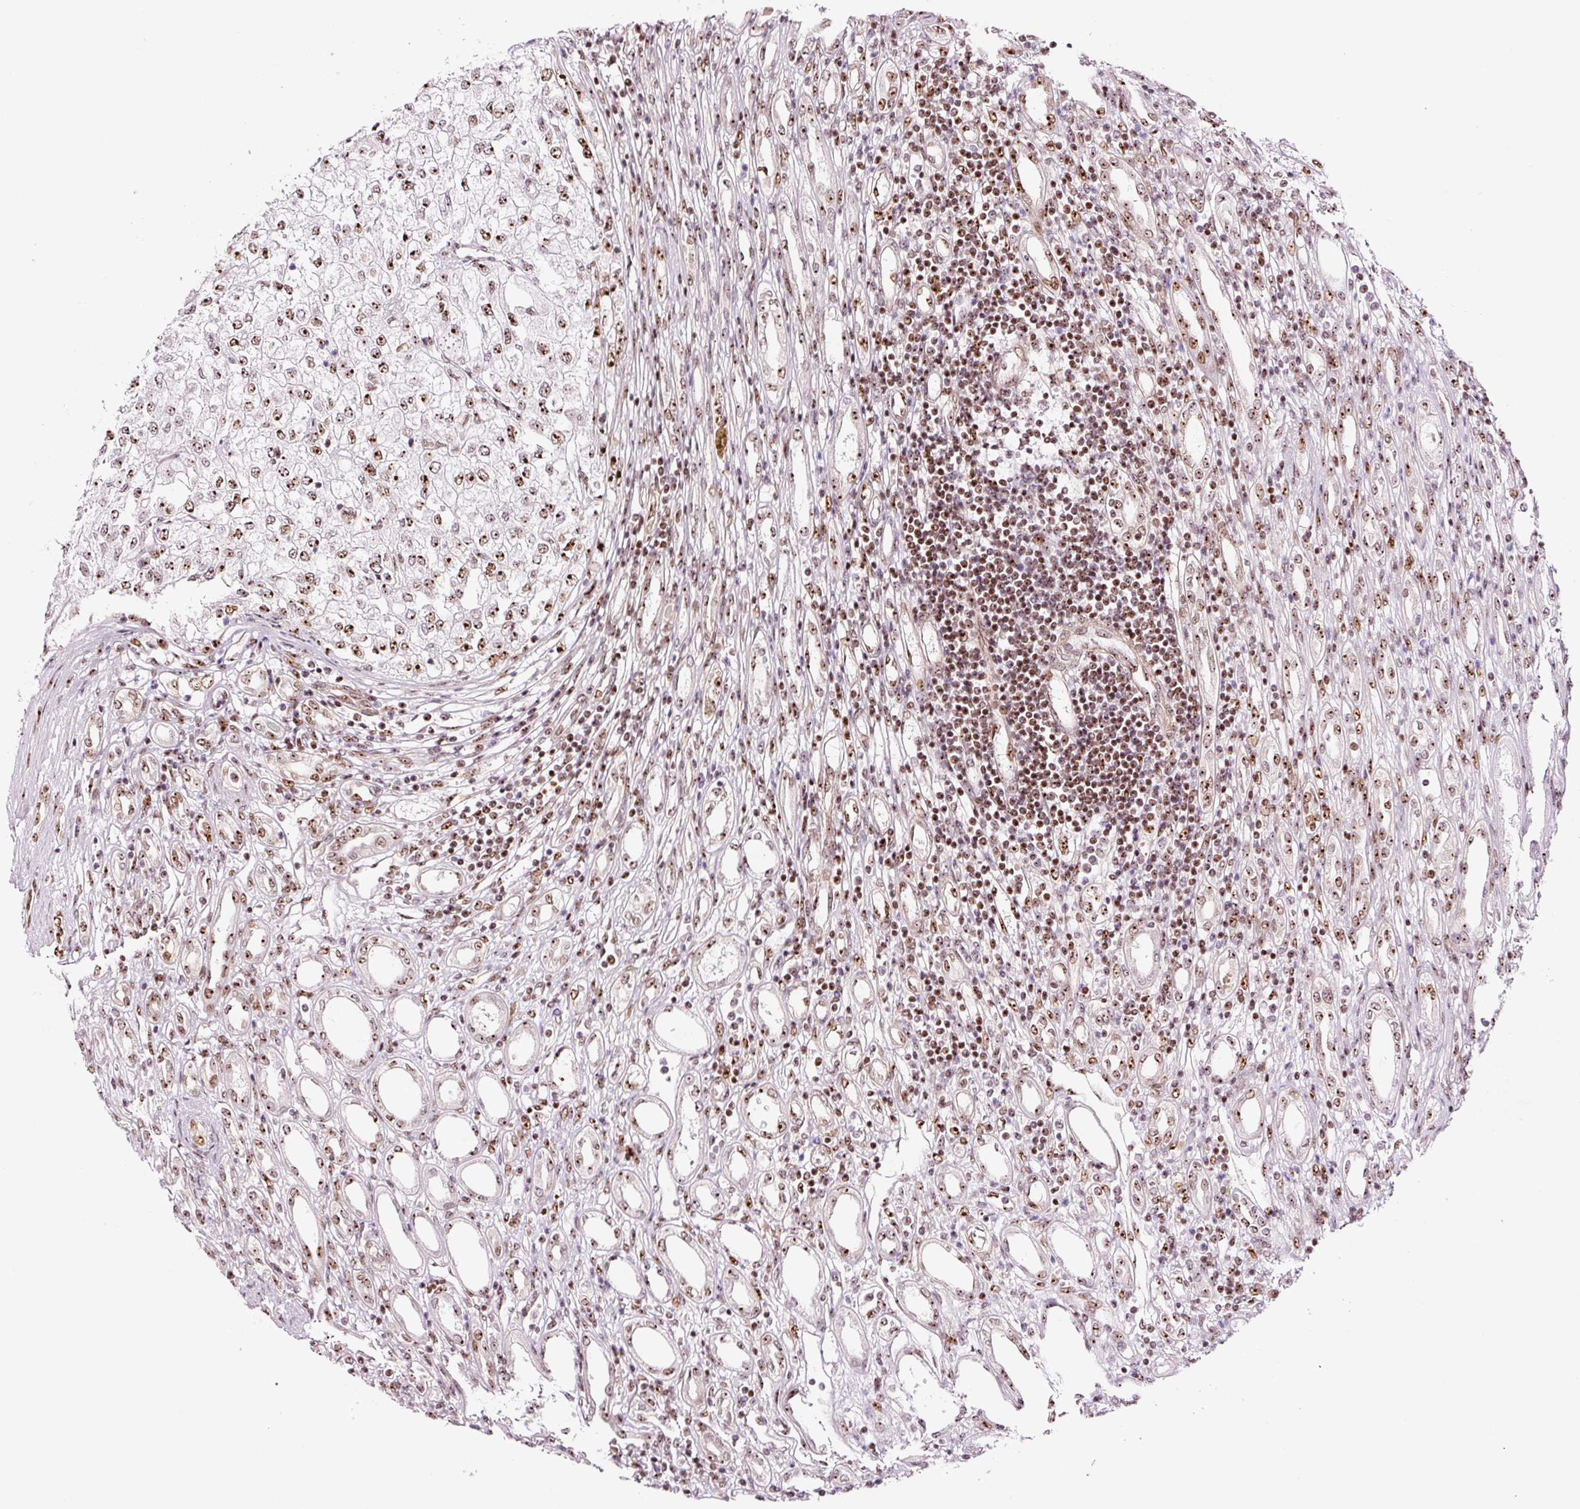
{"staining": {"intensity": "moderate", "quantity": ">75%", "location": "nuclear"}, "tissue": "renal cancer", "cell_type": "Tumor cells", "image_type": "cancer", "snomed": [{"axis": "morphology", "description": "Adenocarcinoma, NOS"}, {"axis": "topography", "description": "Kidney"}], "caption": "Adenocarcinoma (renal) stained with immunohistochemistry (IHC) demonstrates moderate nuclear staining in approximately >75% of tumor cells.", "gene": "GNL3", "patient": {"sex": "female", "age": 54}}